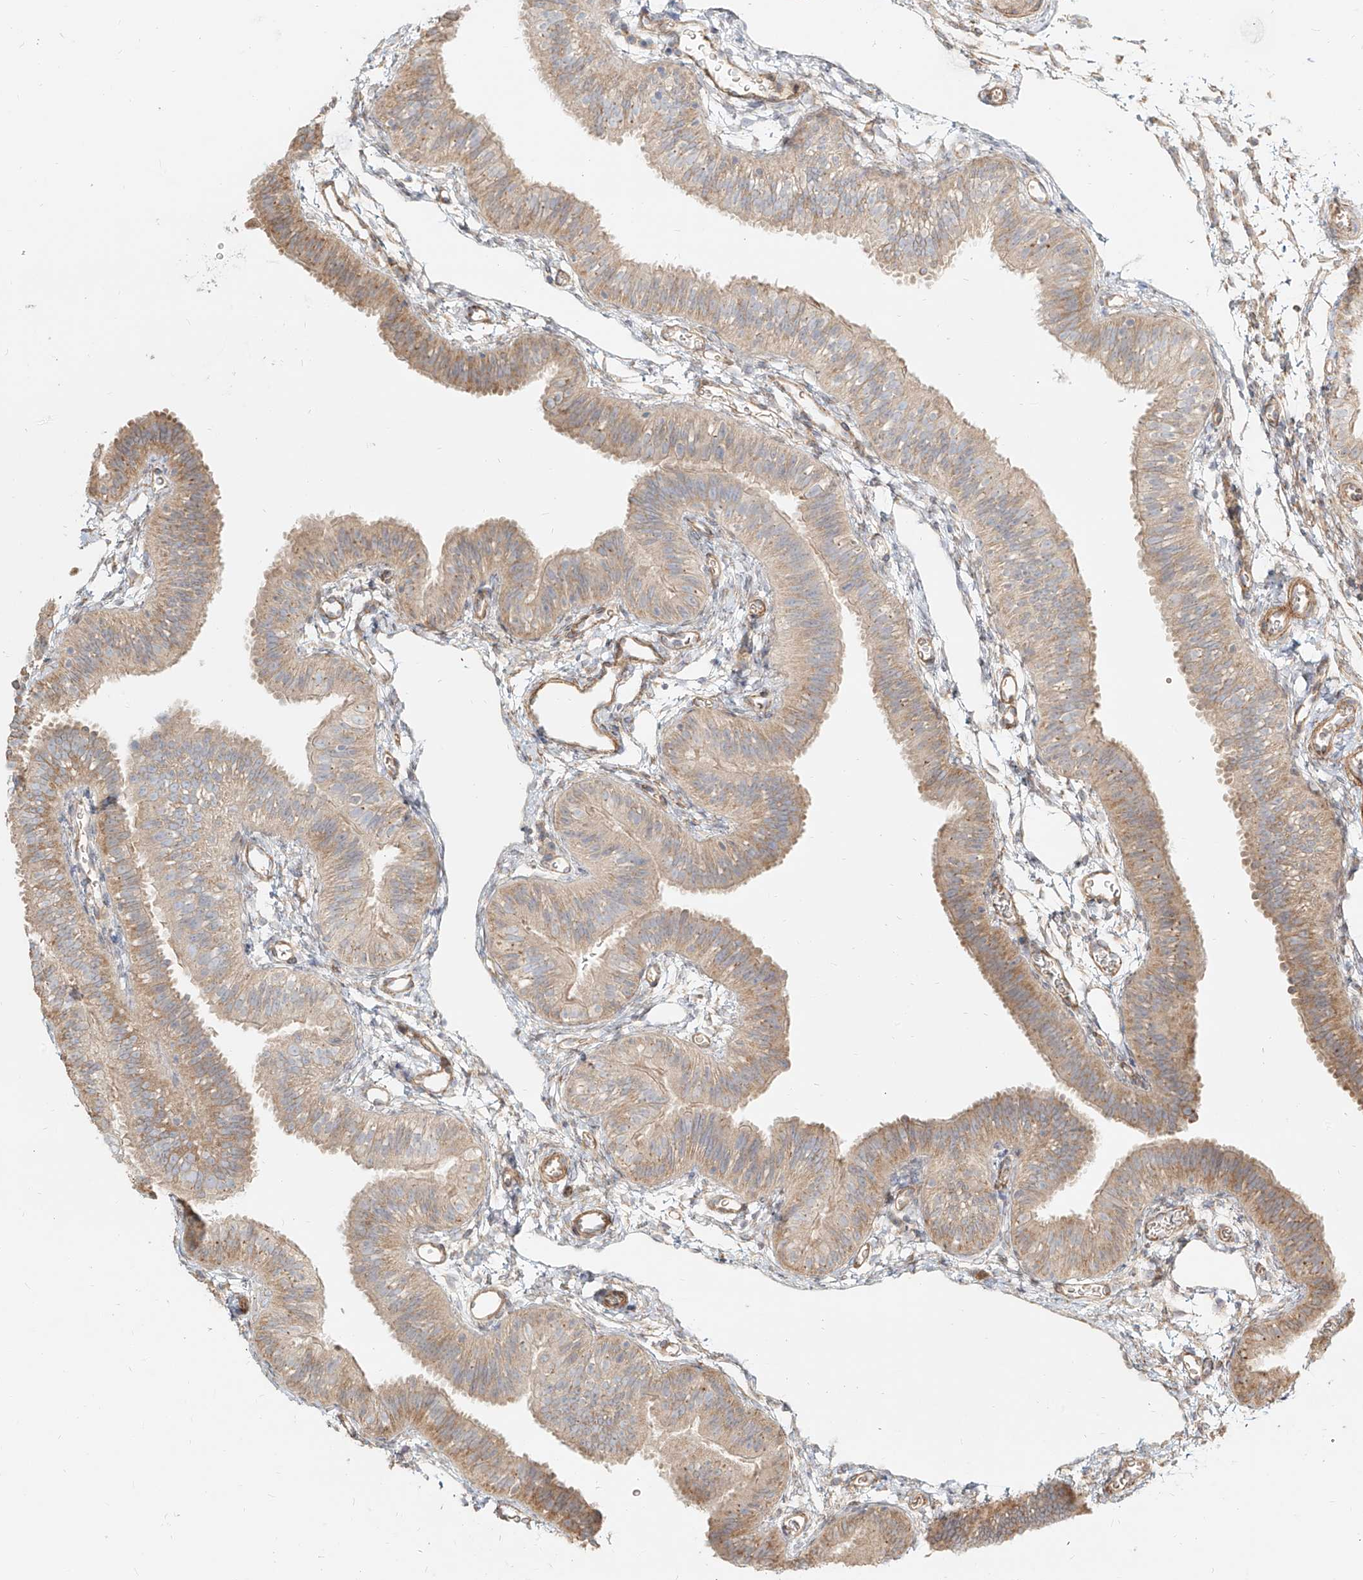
{"staining": {"intensity": "moderate", "quantity": ">75%", "location": "cytoplasmic/membranous"}, "tissue": "fallopian tube", "cell_type": "Glandular cells", "image_type": "normal", "snomed": [{"axis": "morphology", "description": "Normal tissue, NOS"}, {"axis": "topography", "description": "Fallopian tube"}], "caption": "Fallopian tube stained with a brown dye demonstrates moderate cytoplasmic/membranous positive expression in approximately >75% of glandular cells.", "gene": "UBE2K", "patient": {"sex": "female", "age": 35}}